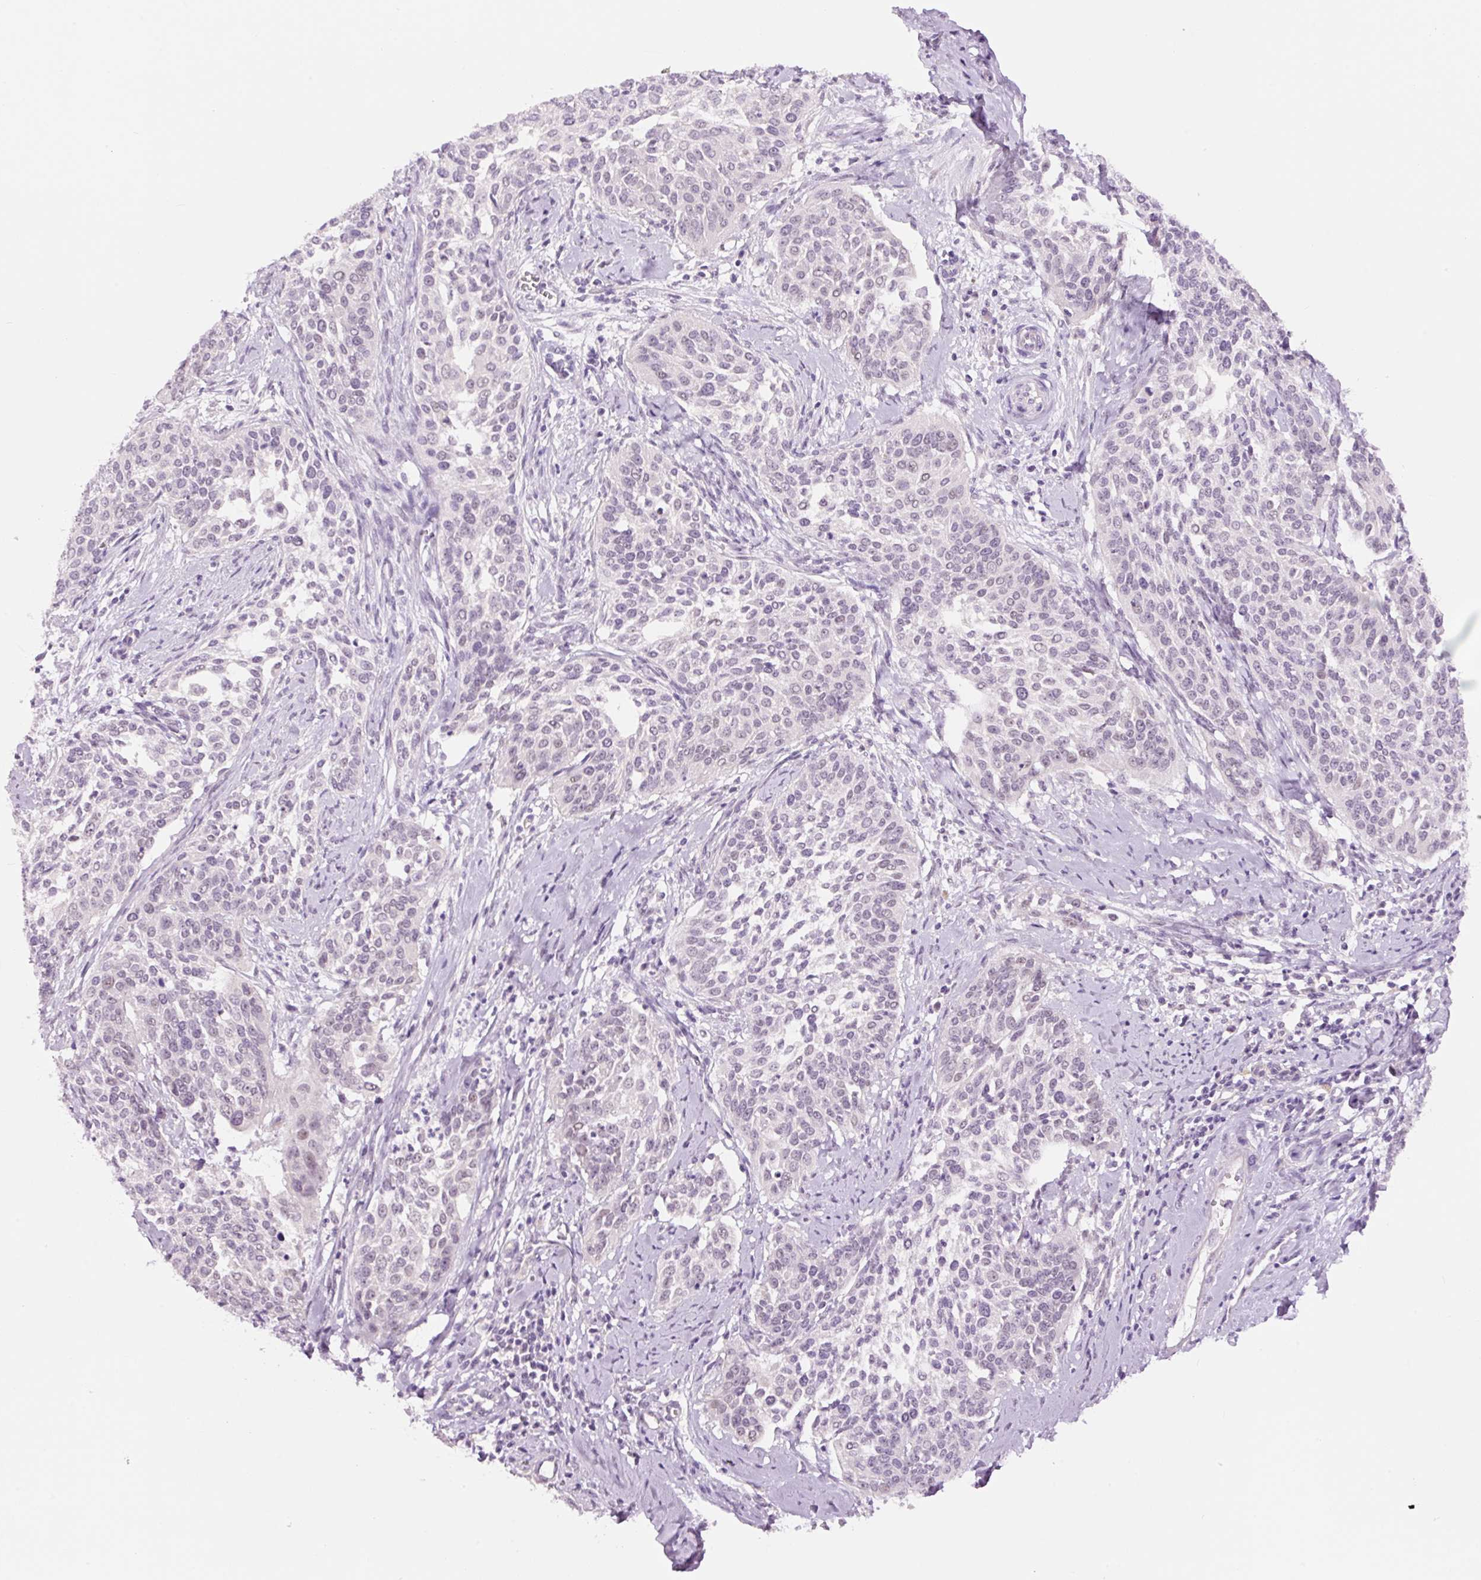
{"staining": {"intensity": "negative", "quantity": "none", "location": "none"}, "tissue": "cervical cancer", "cell_type": "Tumor cells", "image_type": "cancer", "snomed": [{"axis": "morphology", "description": "Squamous cell carcinoma, NOS"}, {"axis": "topography", "description": "Cervix"}], "caption": "Protein analysis of squamous cell carcinoma (cervical) demonstrates no significant positivity in tumor cells.", "gene": "GCG", "patient": {"sex": "female", "age": 44}}